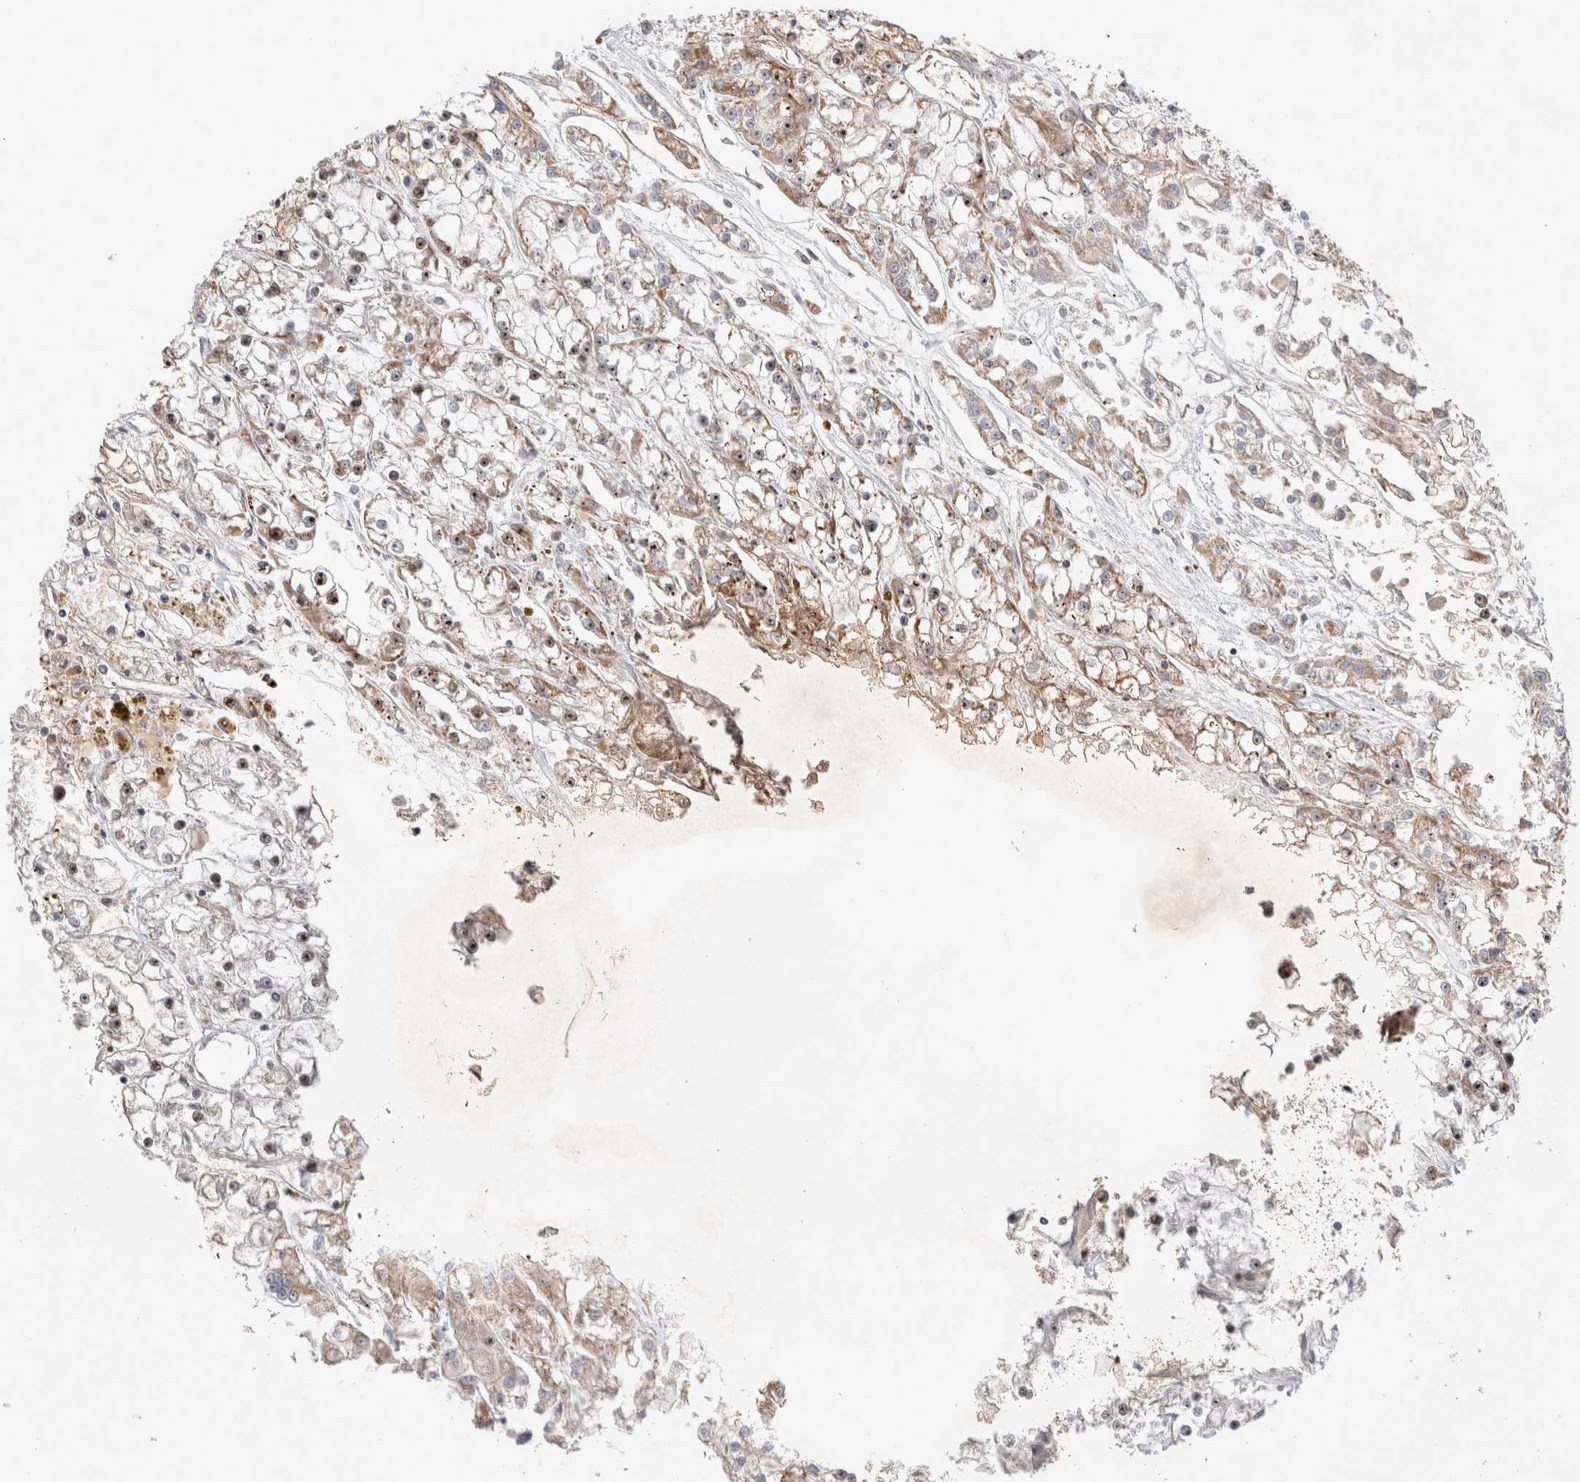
{"staining": {"intensity": "moderate", "quantity": ">75%", "location": "cytoplasmic/membranous,nuclear"}, "tissue": "renal cancer", "cell_type": "Tumor cells", "image_type": "cancer", "snomed": [{"axis": "morphology", "description": "Adenocarcinoma, NOS"}, {"axis": "topography", "description": "Kidney"}], "caption": "Immunohistochemical staining of renal adenocarcinoma demonstrates medium levels of moderate cytoplasmic/membranous and nuclear protein expression in about >75% of tumor cells.", "gene": "MRPL37", "patient": {"sex": "female", "age": 52}}